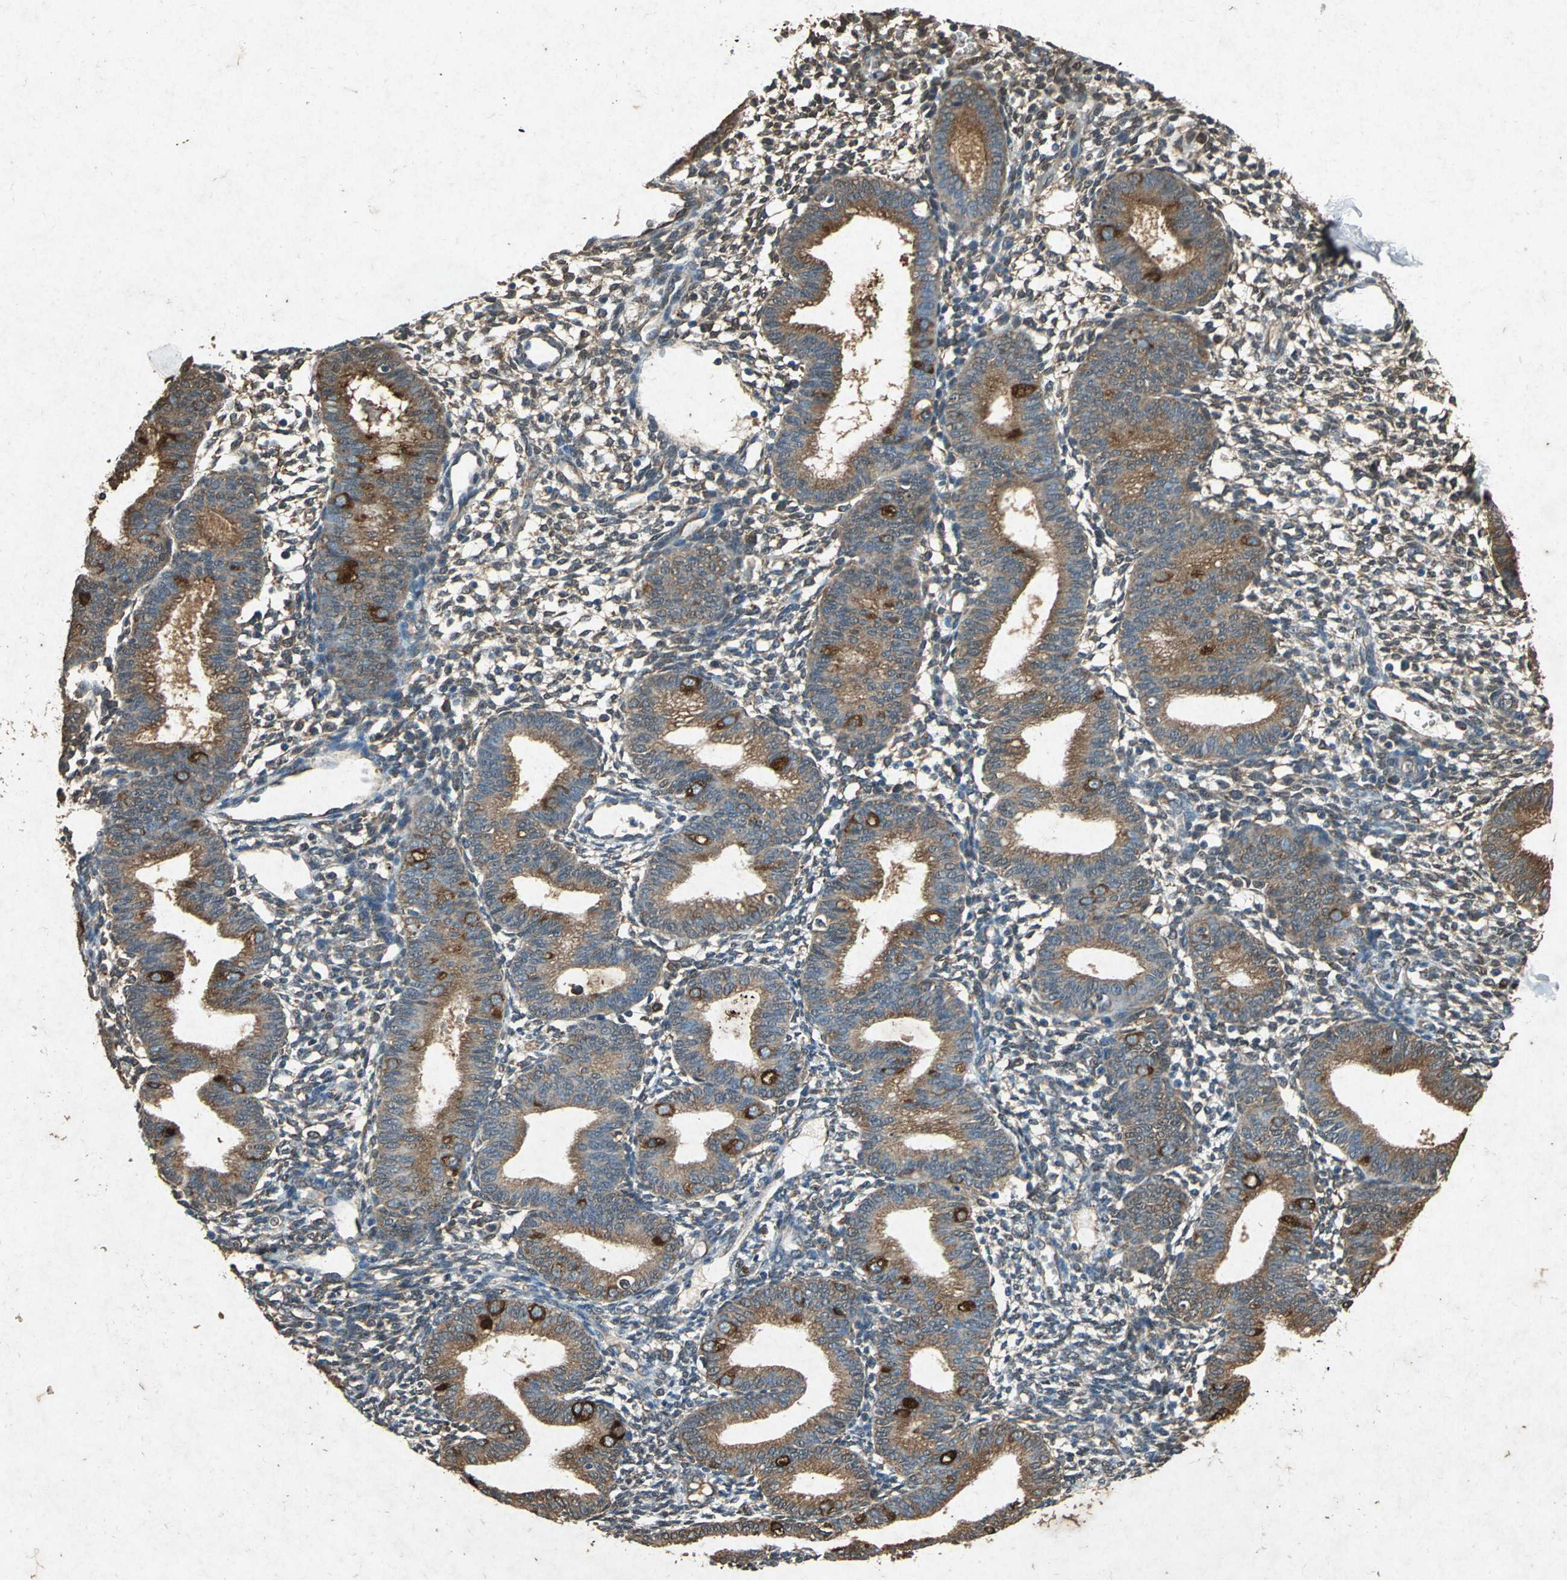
{"staining": {"intensity": "weak", "quantity": "25%-75%", "location": "cytoplasmic/membranous"}, "tissue": "endometrium", "cell_type": "Cells in endometrial stroma", "image_type": "normal", "snomed": [{"axis": "morphology", "description": "Normal tissue, NOS"}, {"axis": "topography", "description": "Endometrium"}], "caption": "This is a histology image of immunohistochemistry staining of unremarkable endometrium, which shows weak positivity in the cytoplasmic/membranous of cells in endometrial stroma.", "gene": "HSP90AB1", "patient": {"sex": "female", "age": 61}}